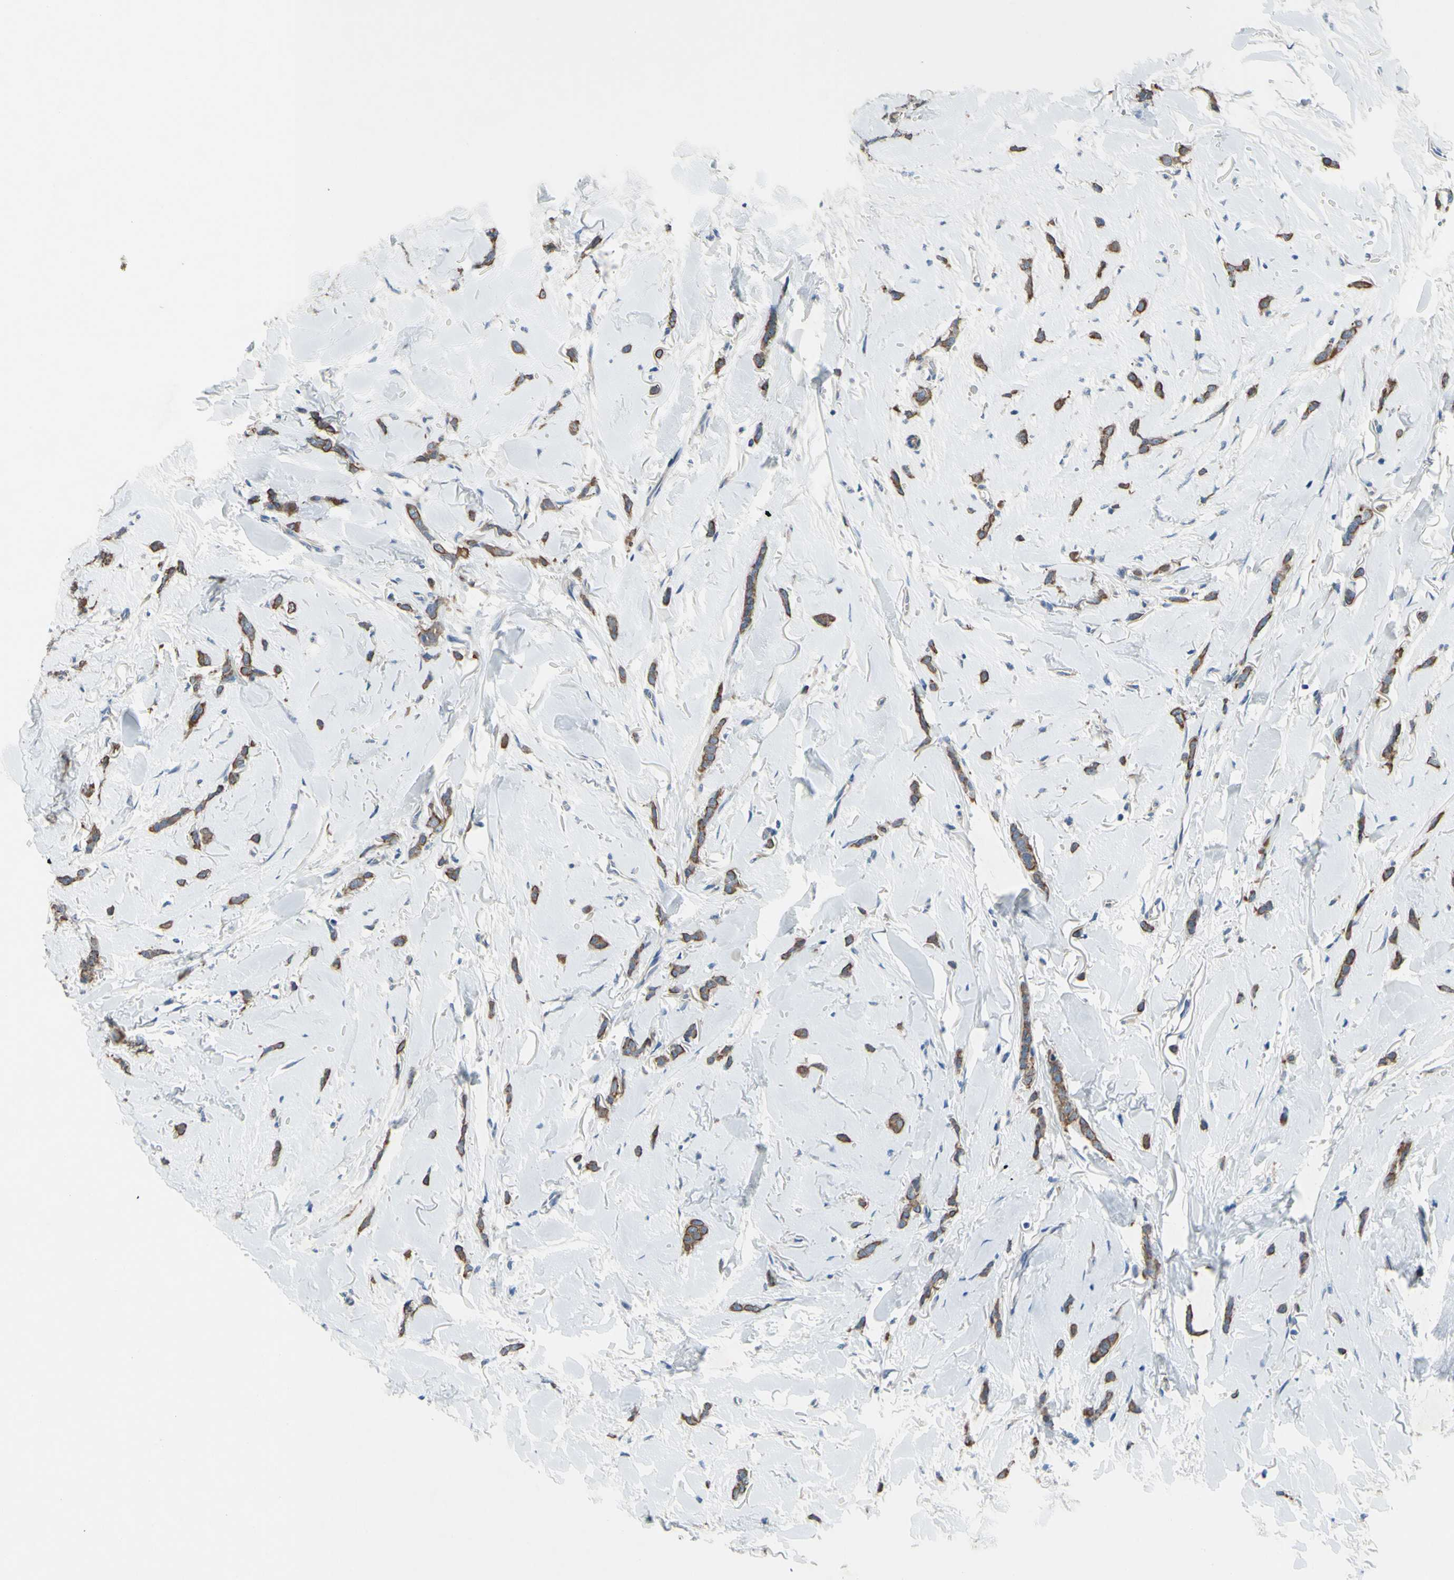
{"staining": {"intensity": "strong", "quantity": ">75%", "location": "cytoplasmic/membranous"}, "tissue": "breast cancer", "cell_type": "Tumor cells", "image_type": "cancer", "snomed": [{"axis": "morphology", "description": "Lobular carcinoma"}, {"axis": "topography", "description": "Skin"}, {"axis": "topography", "description": "Breast"}], "caption": "Tumor cells show strong cytoplasmic/membranous expression in about >75% of cells in breast cancer.", "gene": "GRAMD2B", "patient": {"sex": "female", "age": 46}}